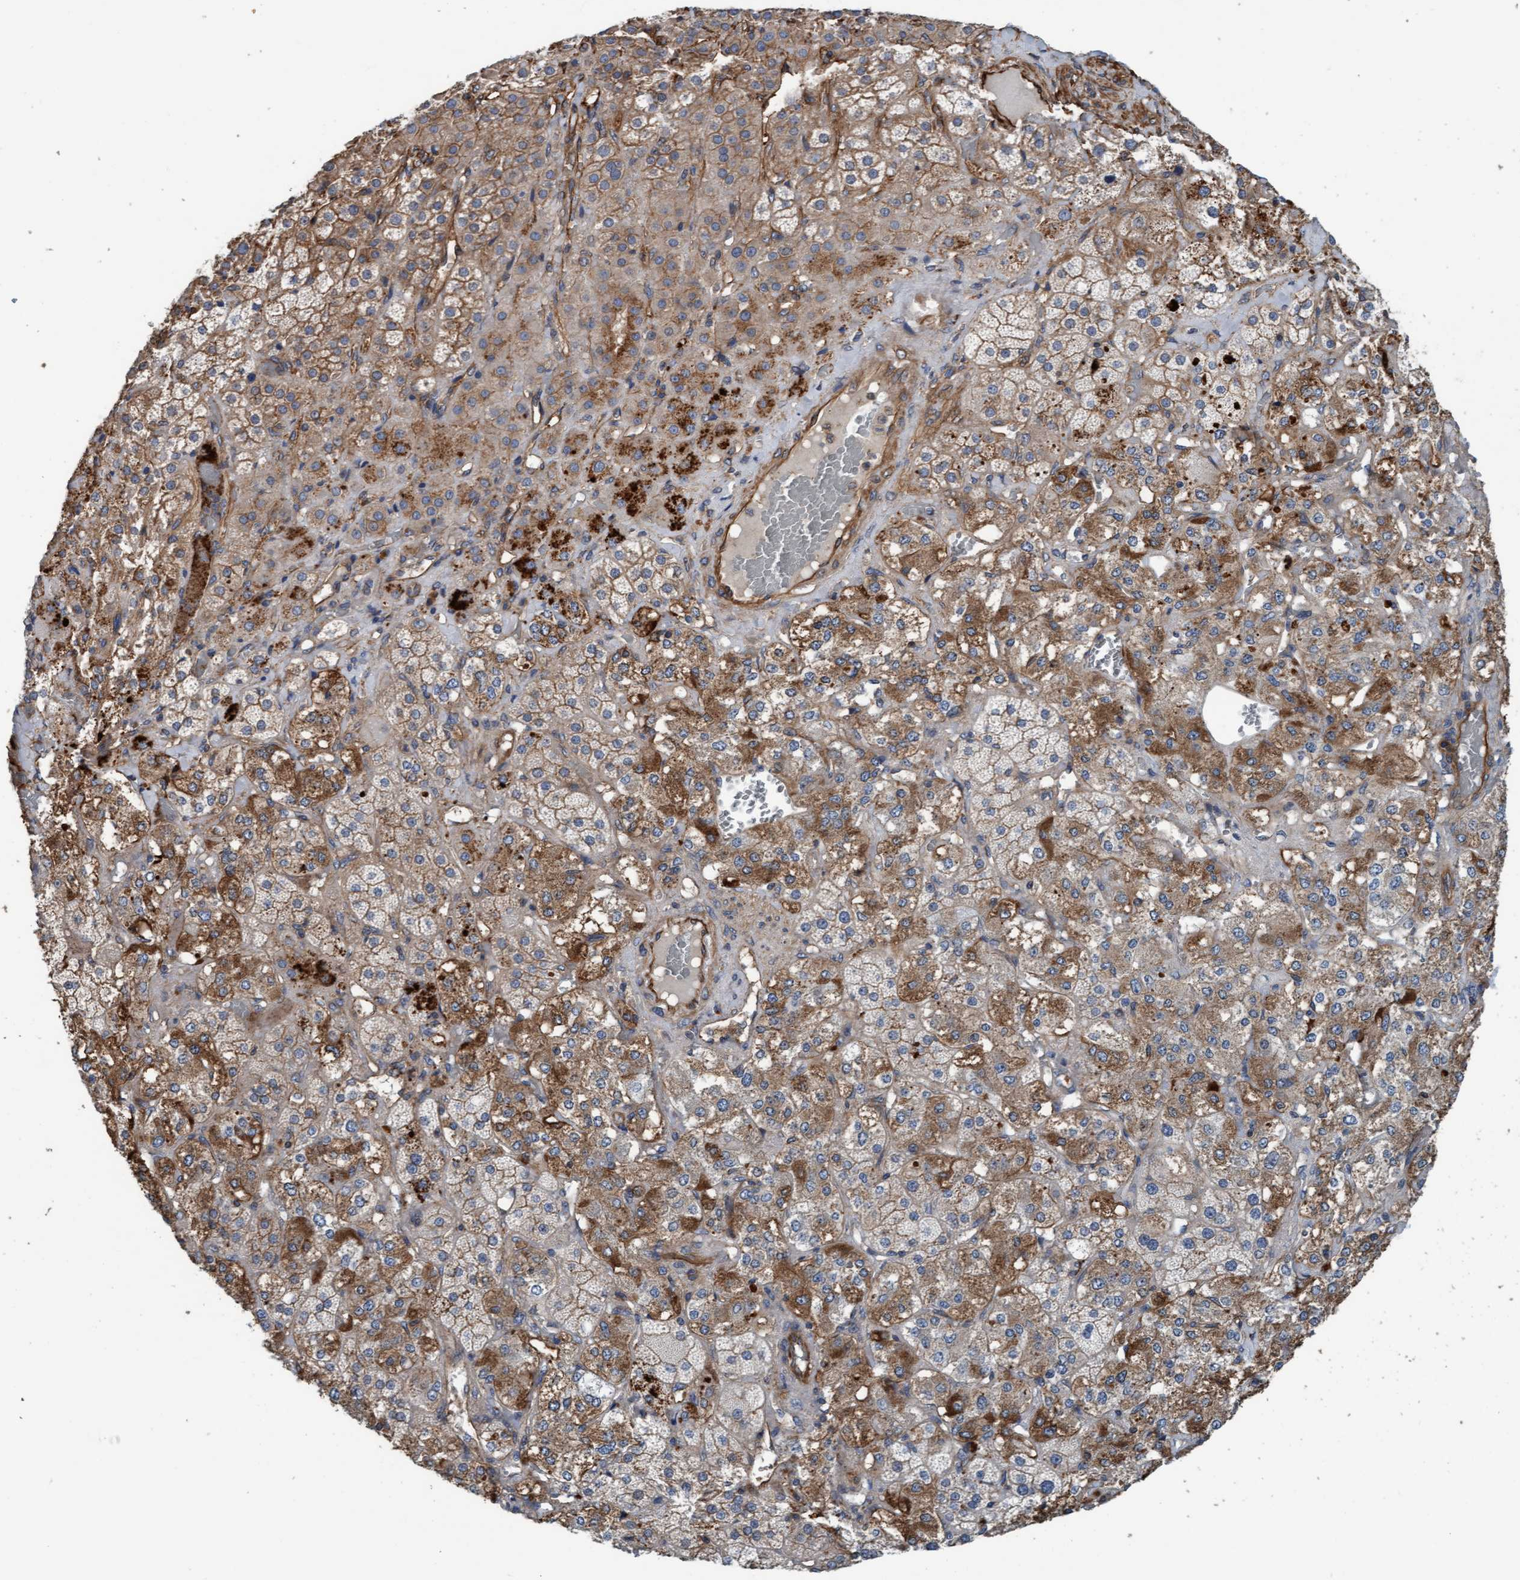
{"staining": {"intensity": "strong", "quantity": ">75%", "location": "cytoplasmic/membranous"}, "tissue": "adrenal gland", "cell_type": "Glandular cells", "image_type": "normal", "snomed": [{"axis": "morphology", "description": "Normal tissue, NOS"}, {"axis": "topography", "description": "Adrenal gland"}], "caption": "Normal adrenal gland was stained to show a protein in brown. There is high levels of strong cytoplasmic/membranous expression in approximately >75% of glandular cells. The staining was performed using DAB to visualize the protein expression in brown, while the nuclei were stained in blue with hematoxylin (Magnification: 20x).", "gene": "STXBP4", "patient": {"sex": "male", "age": 57}}